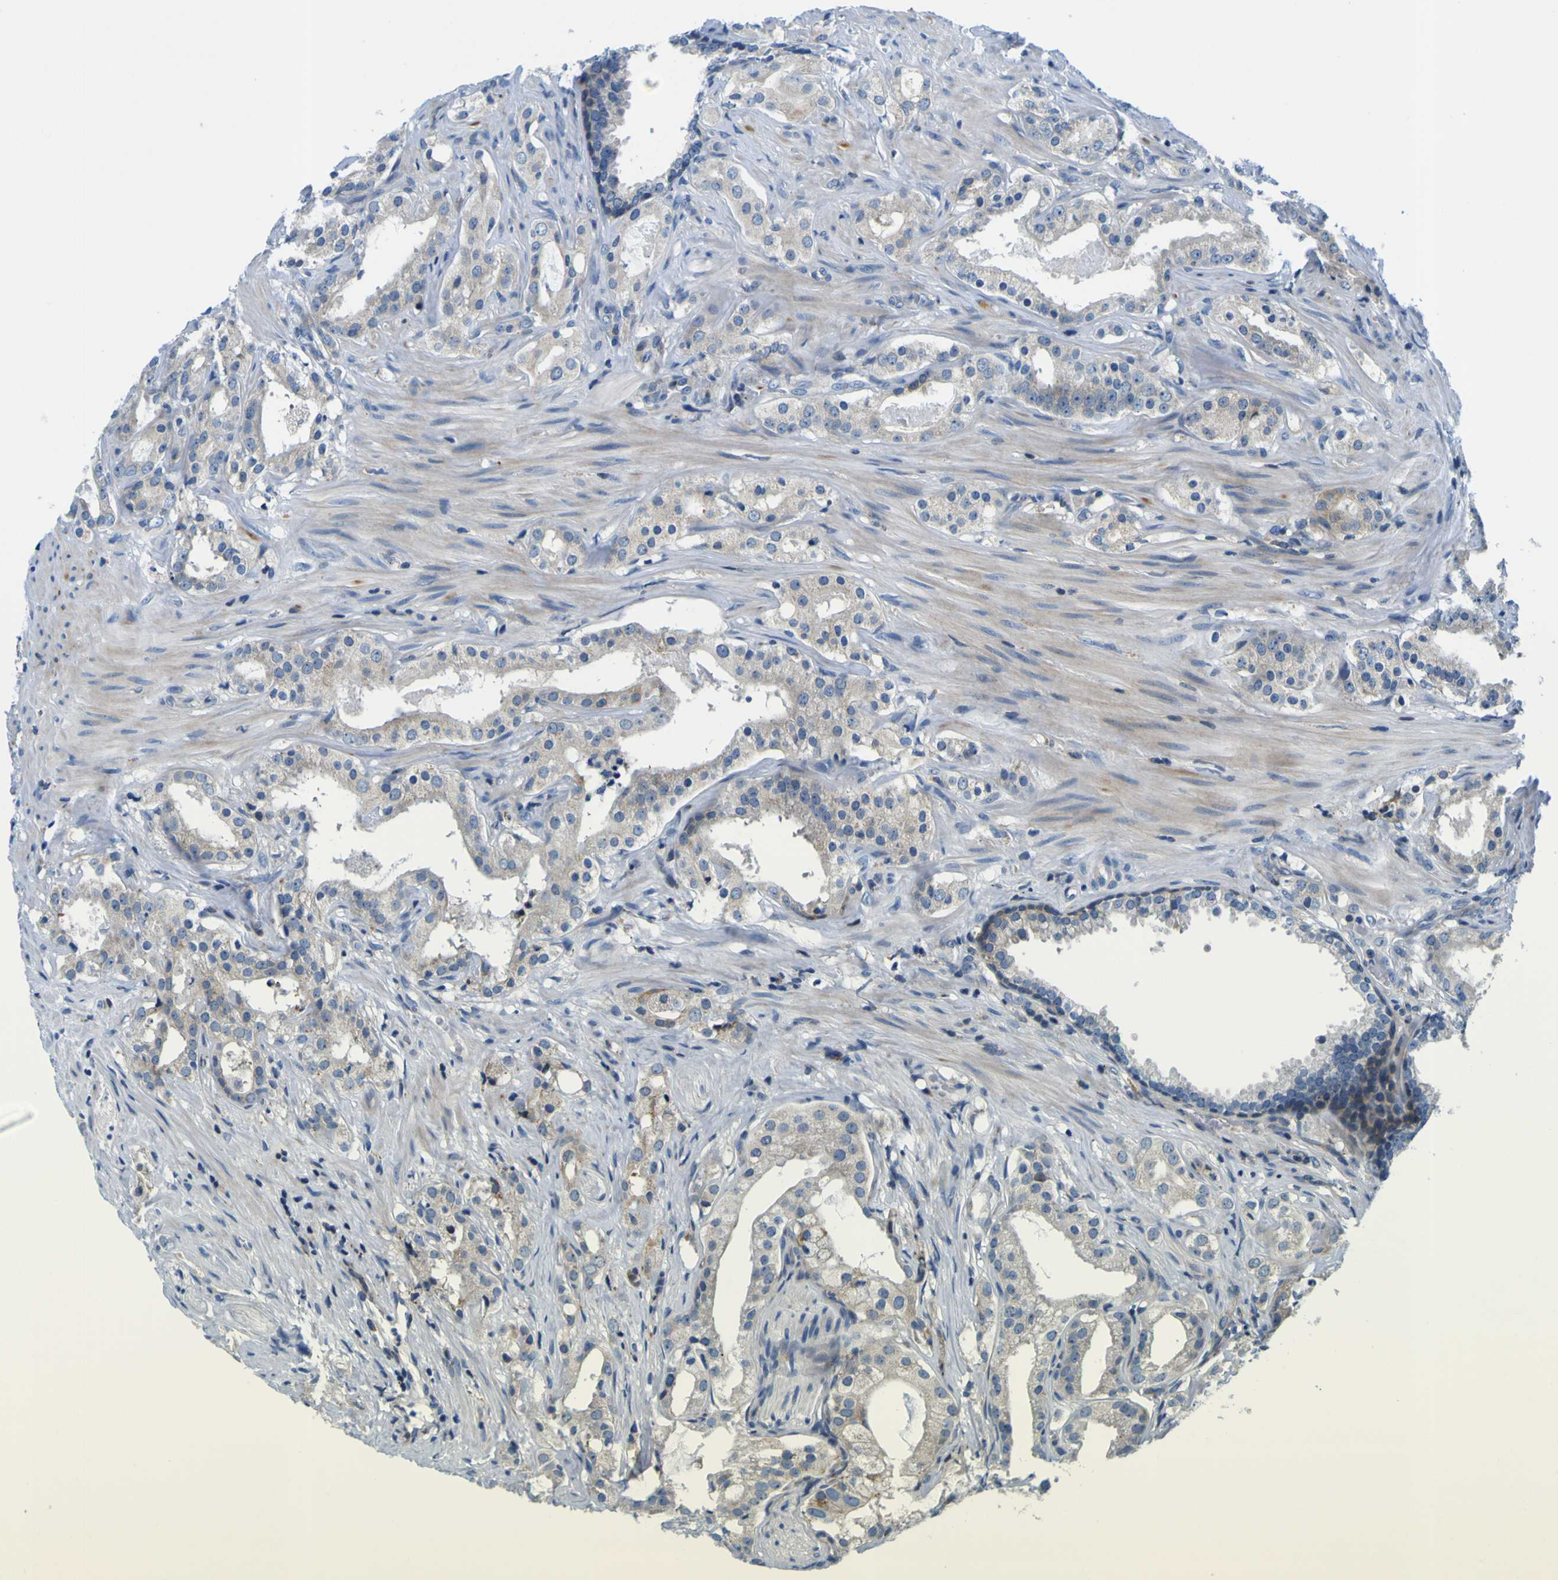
{"staining": {"intensity": "weak", "quantity": "<25%", "location": "cytoplasmic/membranous"}, "tissue": "prostate cancer", "cell_type": "Tumor cells", "image_type": "cancer", "snomed": [{"axis": "morphology", "description": "Adenocarcinoma, Low grade"}, {"axis": "topography", "description": "Prostate"}], "caption": "A photomicrograph of prostate adenocarcinoma (low-grade) stained for a protein shows no brown staining in tumor cells.", "gene": "NLRP3", "patient": {"sex": "male", "age": 59}}